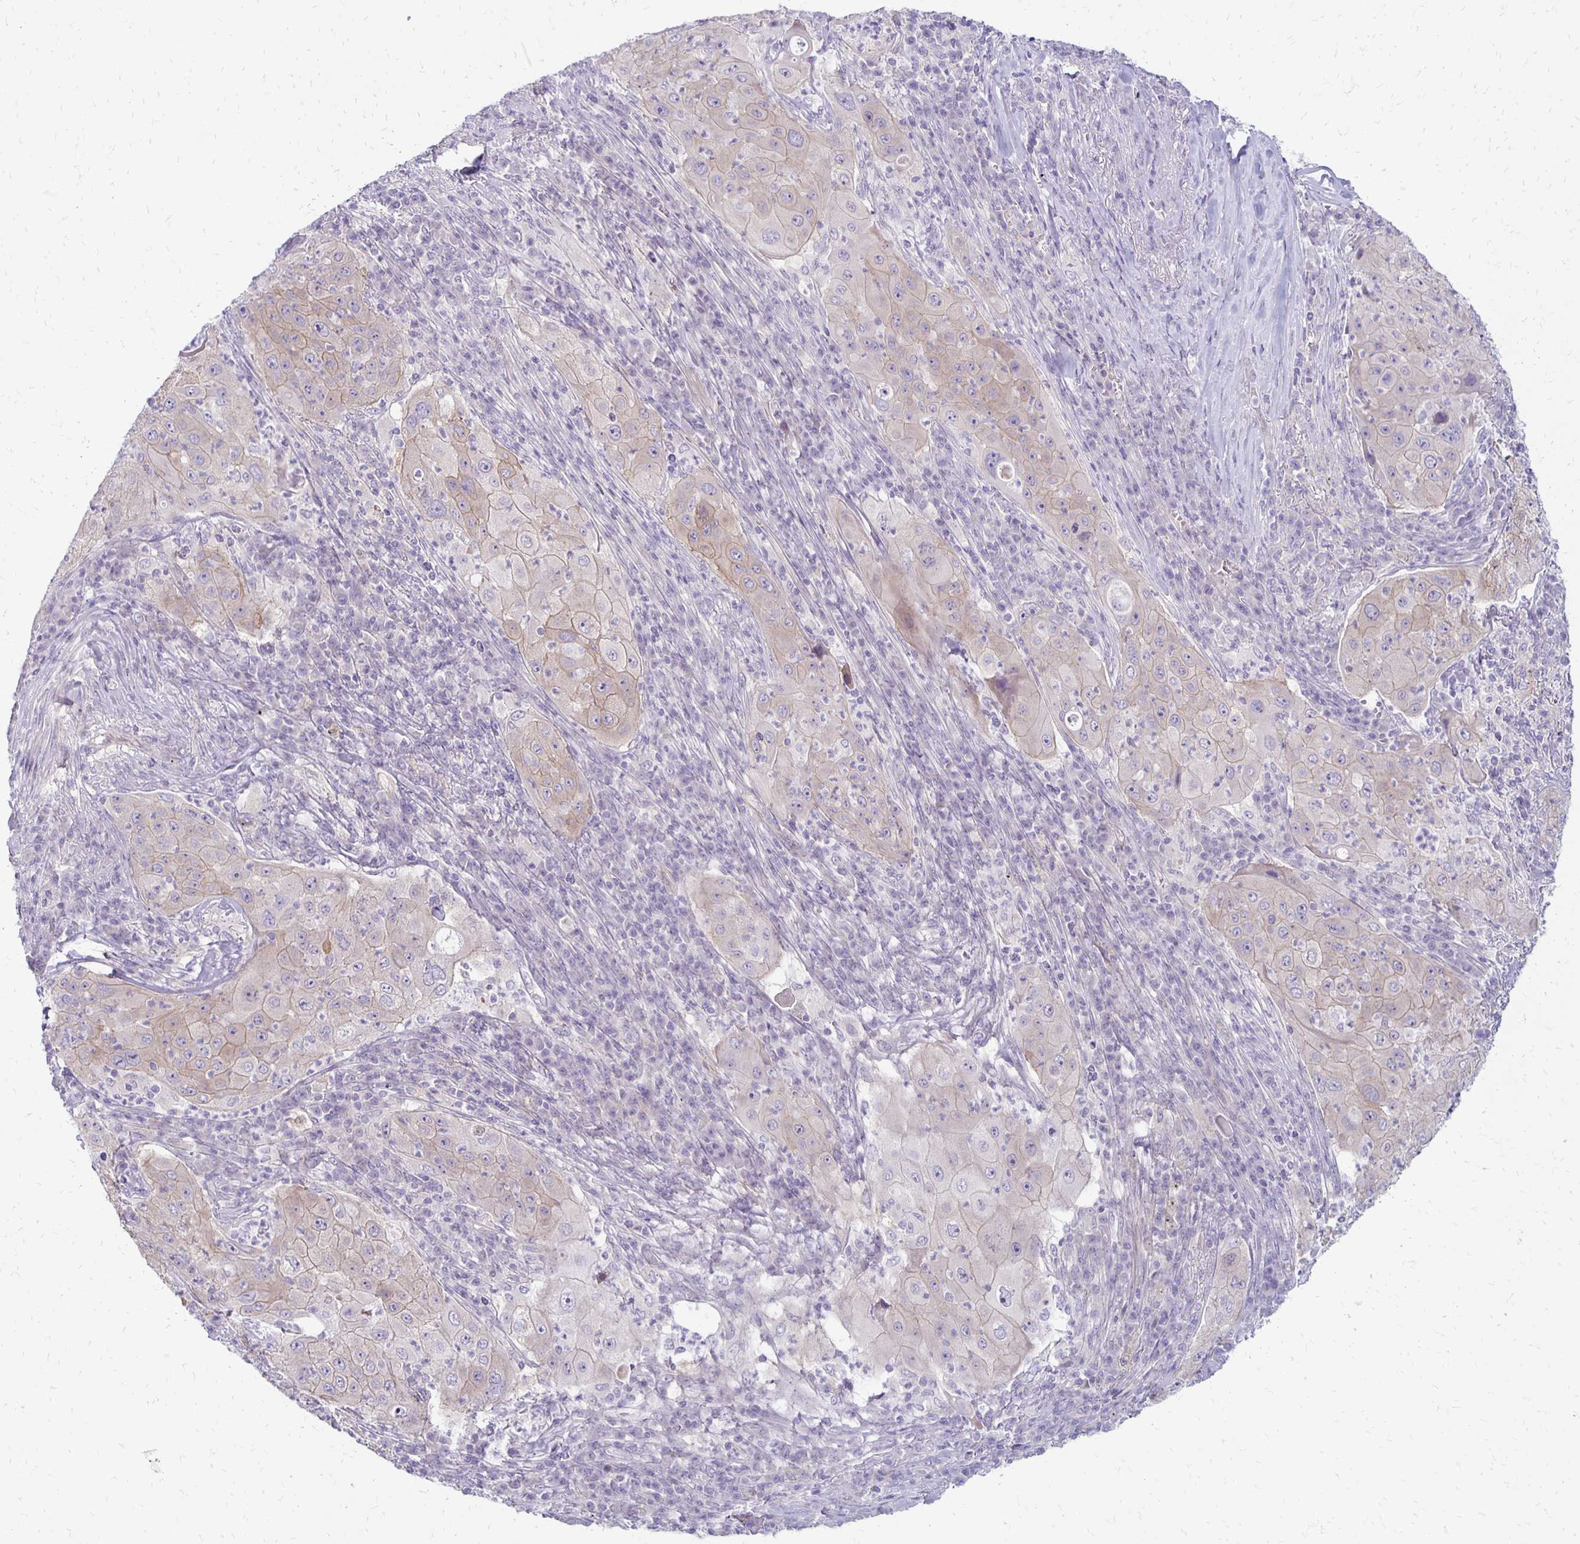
{"staining": {"intensity": "weak", "quantity": "<25%", "location": "cytoplasmic/membranous"}, "tissue": "lung cancer", "cell_type": "Tumor cells", "image_type": "cancer", "snomed": [{"axis": "morphology", "description": "Squamous cell carcinoma, NOS"}, {"axis": "topography", "description": "Lung"}], "caption": "Immunohistochemistry (IHC) image of human lung cancer (squamous cell carcinoma) stained for a protein (brown), which displays no positivity in tumor cells.", "gene": "KATNBL1", "patient": {"sex": "female", "age": 59}}